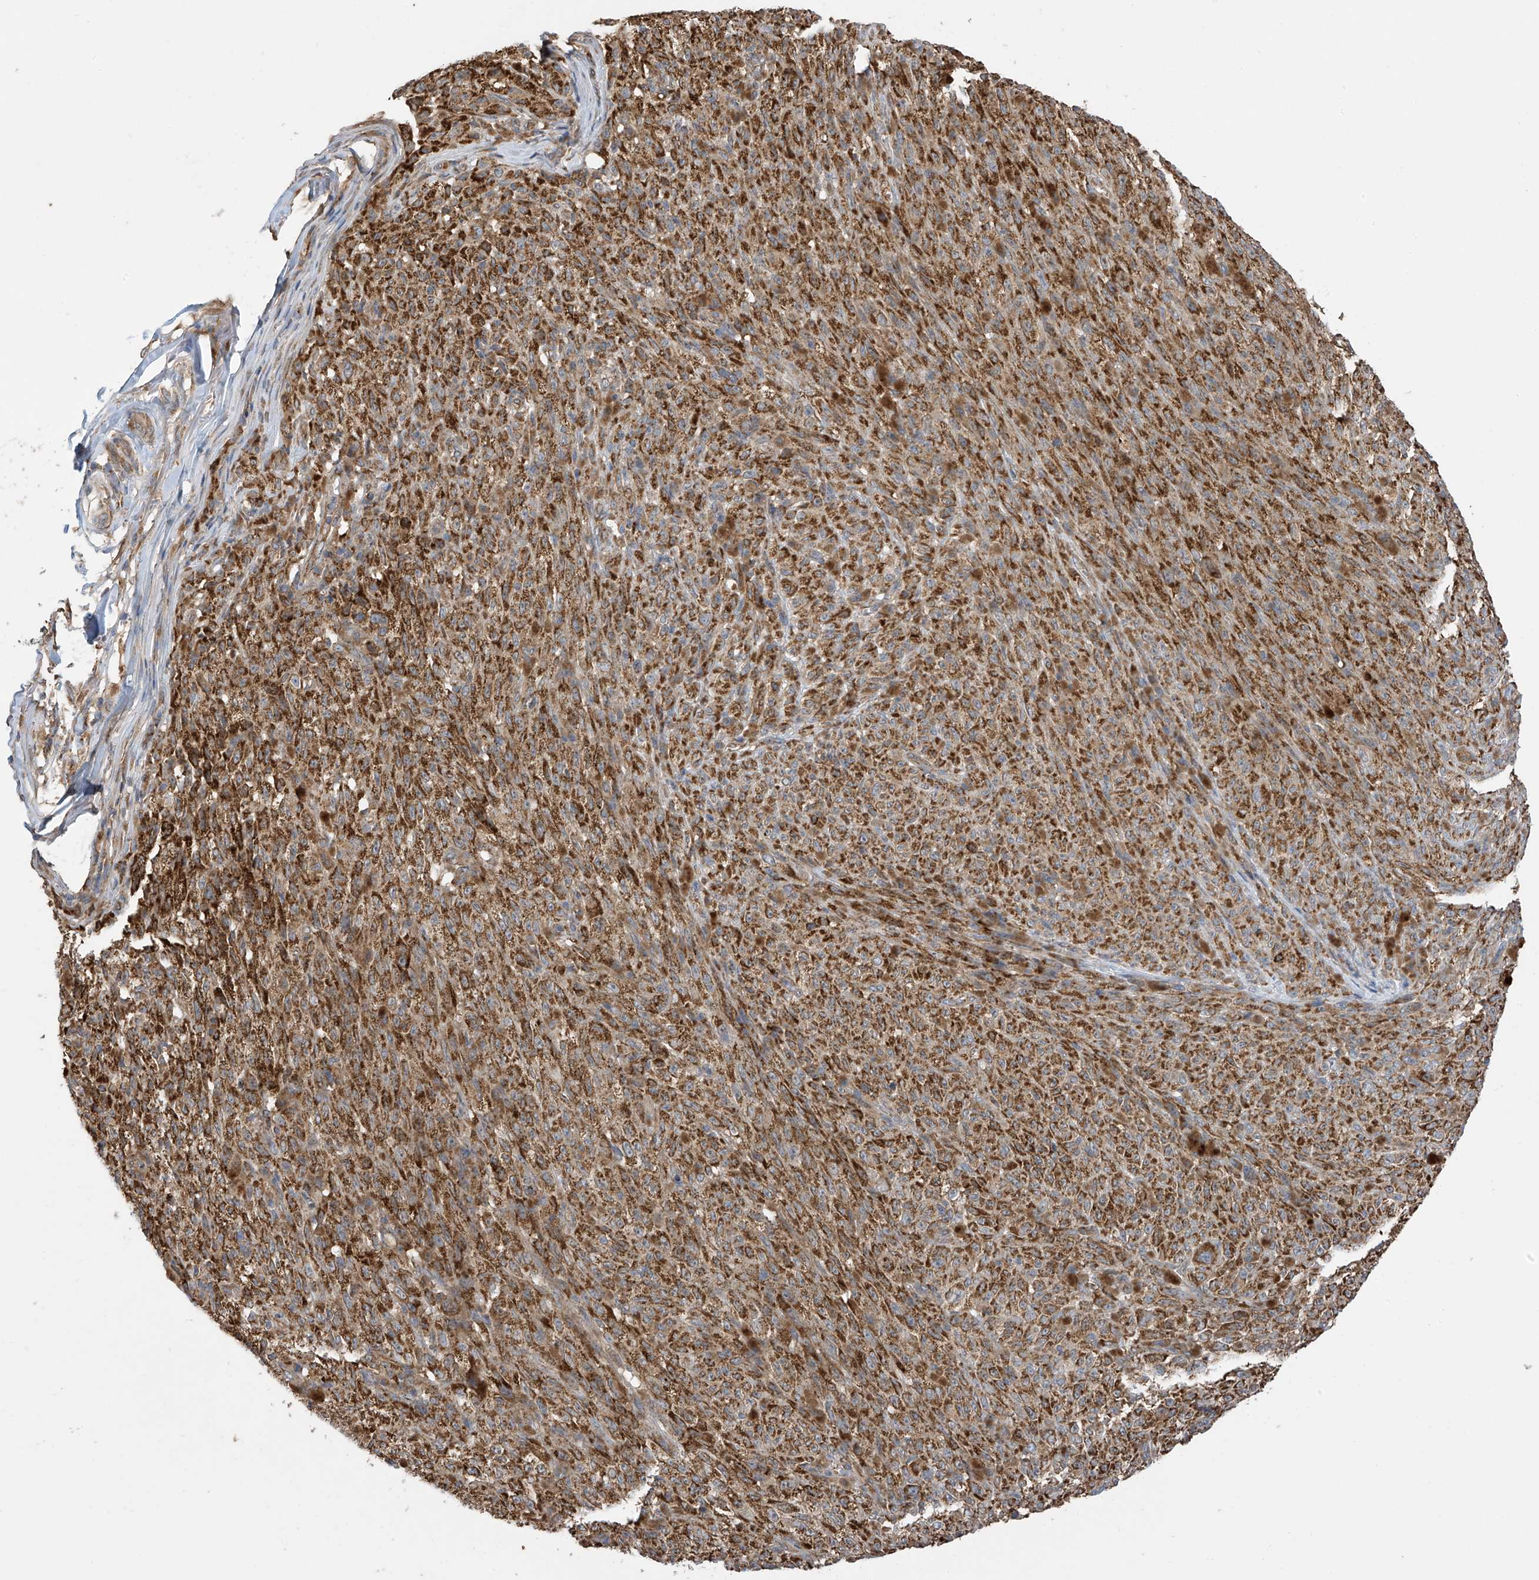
{"staining": {"intensity": "moderate", "quantity": ">75%", "location": "cytoplasmic/membranous"}, "tissue": "melanoma", "cell_type": "Tumor cells", "image_type": "cancer", "snomed": [{"axis": "morphology", "description": "Malignant melanoma, NOS"}, {"axis": "topography", "description": "Skin"}], "caption": "A medium amount of moderate cytoplasmic/membranous positivity is seen in about >75% of tumor cells in malignant melanoma tissue.", "gene": "PNPT1", "patient": {"sex": "female", "age": 82}}